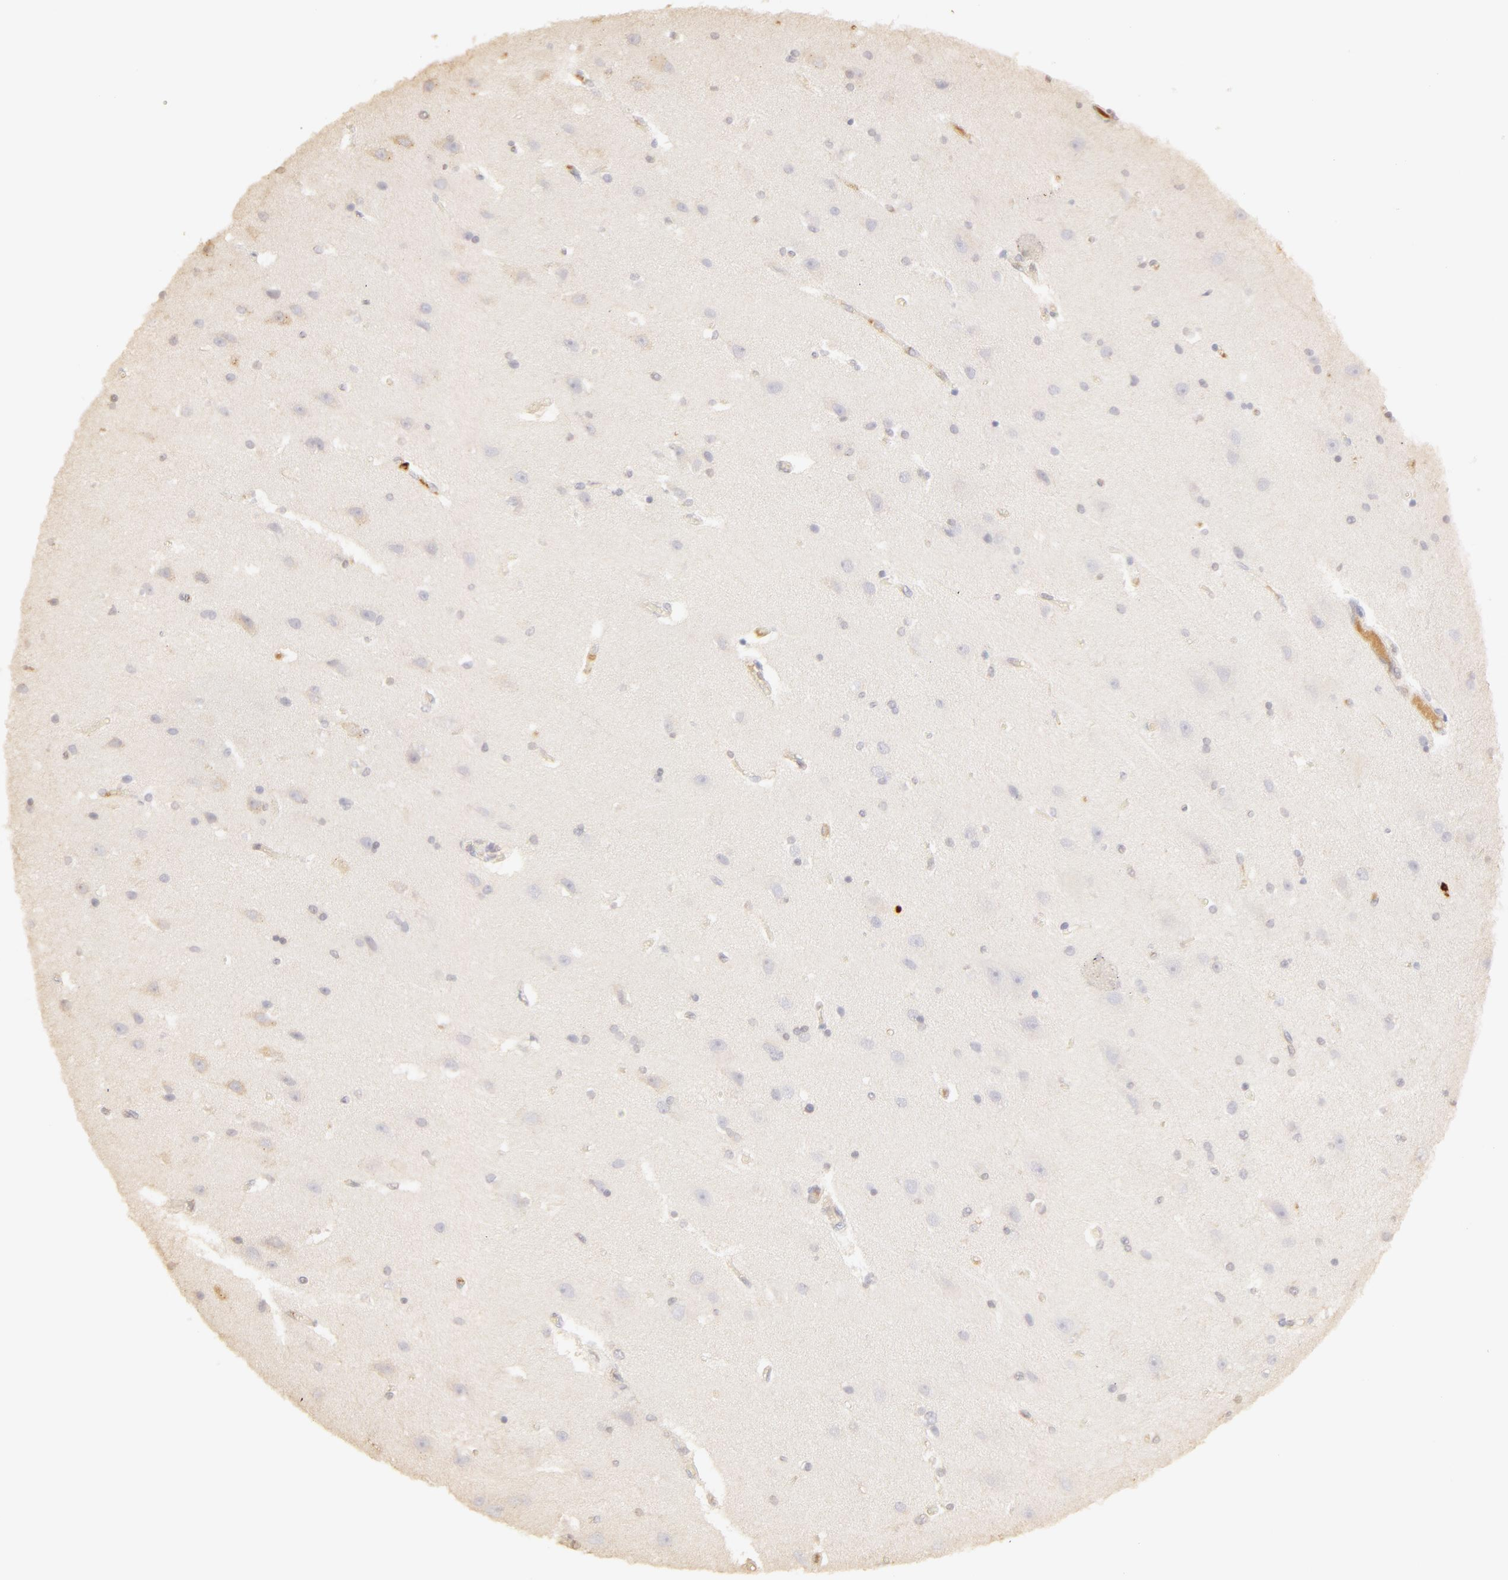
{"staining": {"intensity": "negative", "quantity": "none", "location": "none"}, "tissue": "caudate", "cell_type": "Glial cells", "image_type": "normal", "snomed": [{"axis": "morphology", "description": "Normal tissue, NOS"}, {"axis": "topography", "description": "Lateral ventricle wall"}], "caption": "The histopathology image reveals no staining of glial cells in benign caudate.", "gene": "C1R", "patient": {"sex": "female", "age": 54}}